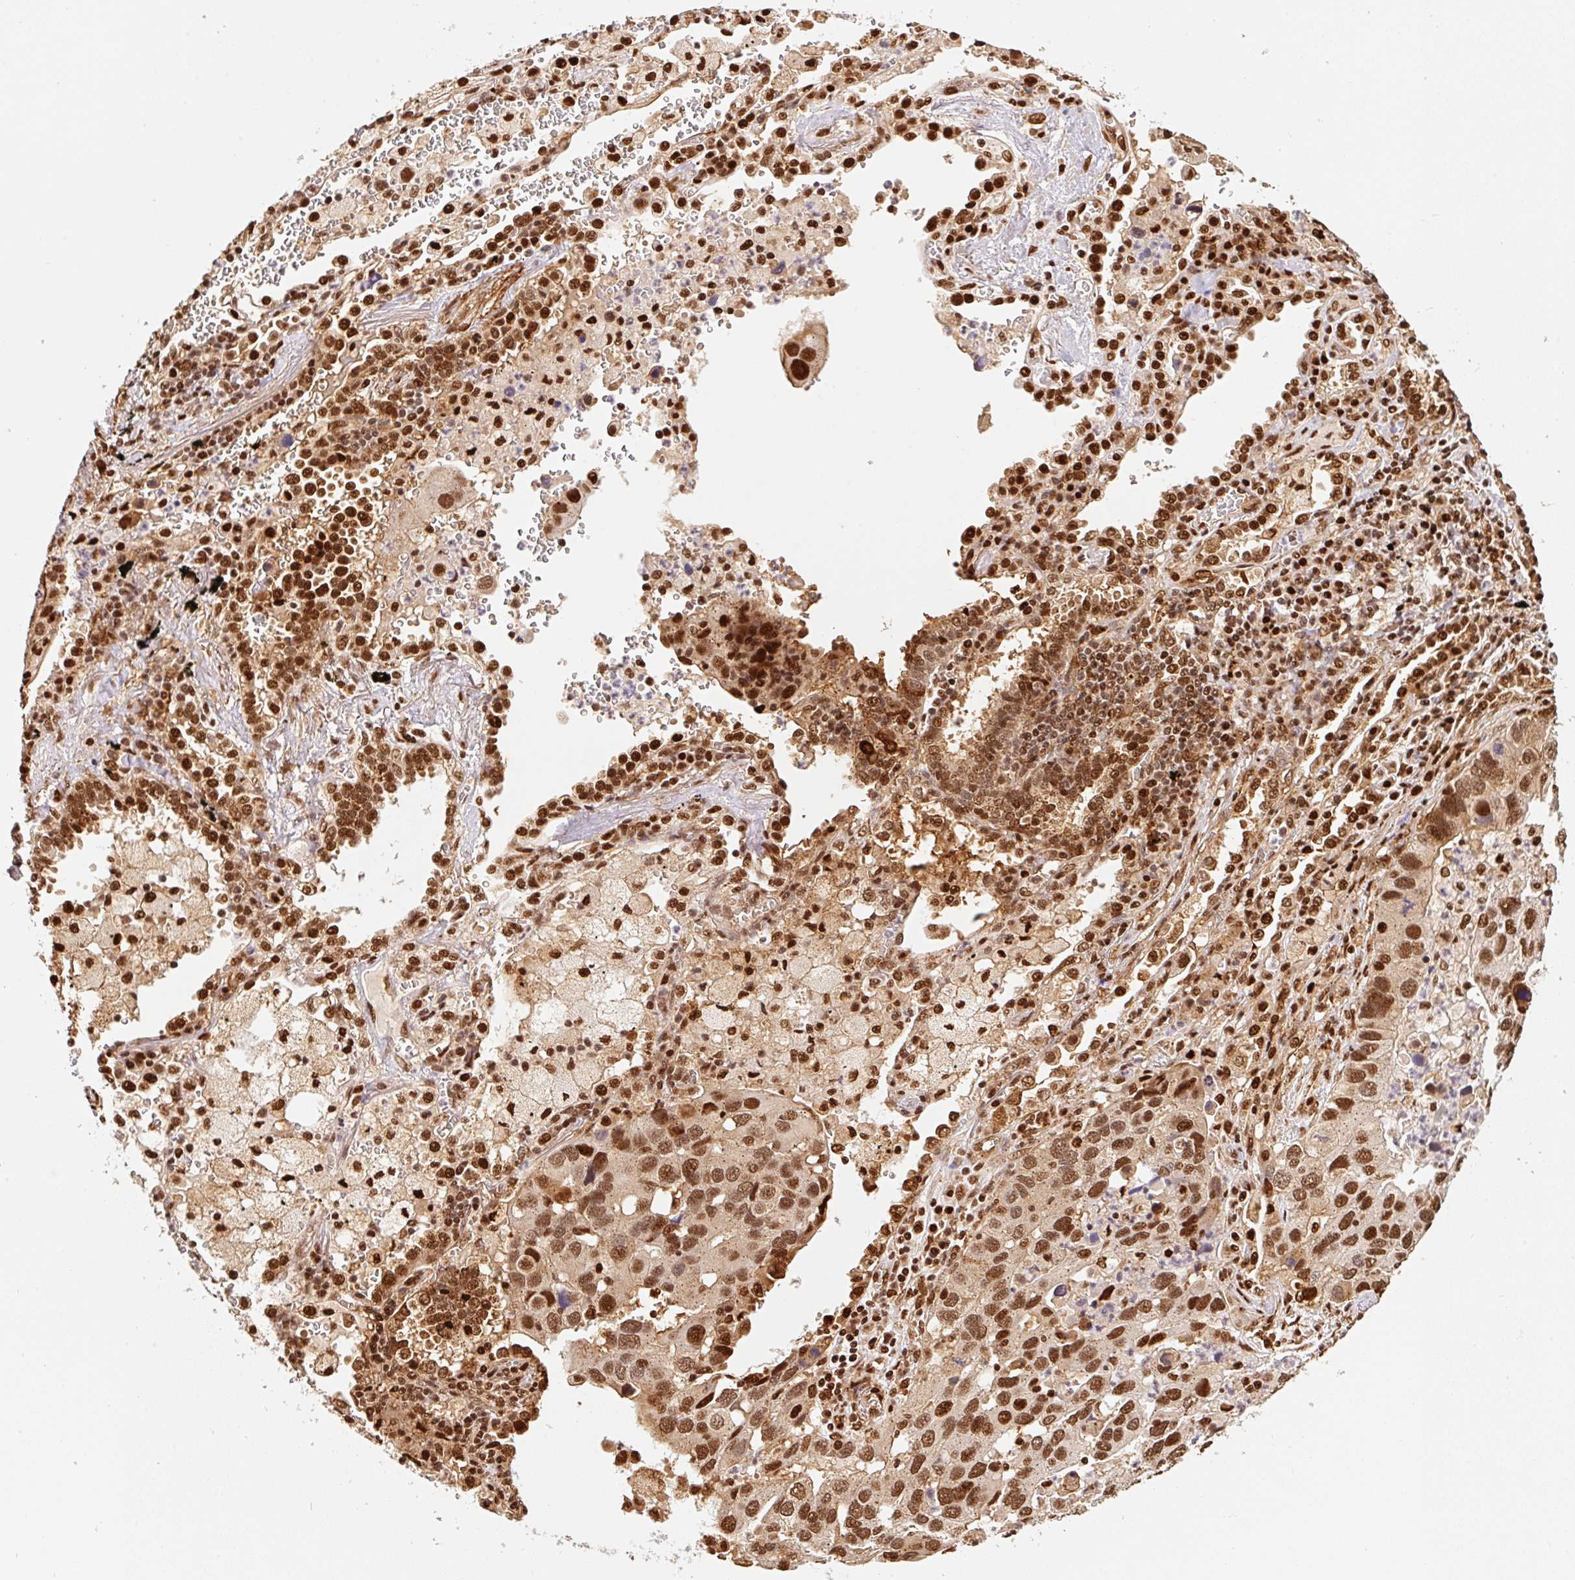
{"staining": {"intensity": "strong", "quantity": ">75%", "location": "nuclear"}, "tissue": "lung cancer", "cell_type": "Tumor cells", "image_type": "cancer", "snomed": [{"axis": "morphology", "description": "Aneuploidy"}, {"axis": "morphology", "description": "Adenocarcinoma, NOS"}, {"axis": "topography", "description": "Lymph node"}, {"axis": "topography", "description": "Lung"}], "caption": "Brown immunohistochemical staining in lung cancer shows strong nuclear staining in approximately >75% of tumor cells. Using DAB (3,3'-diaminobenzidine) (brown) and hematoxylin (blue) stains, captured at high magnification using brightfield microscopy.", "gene": "GPR139", "patient": {"sex": "female", "age": 74}}